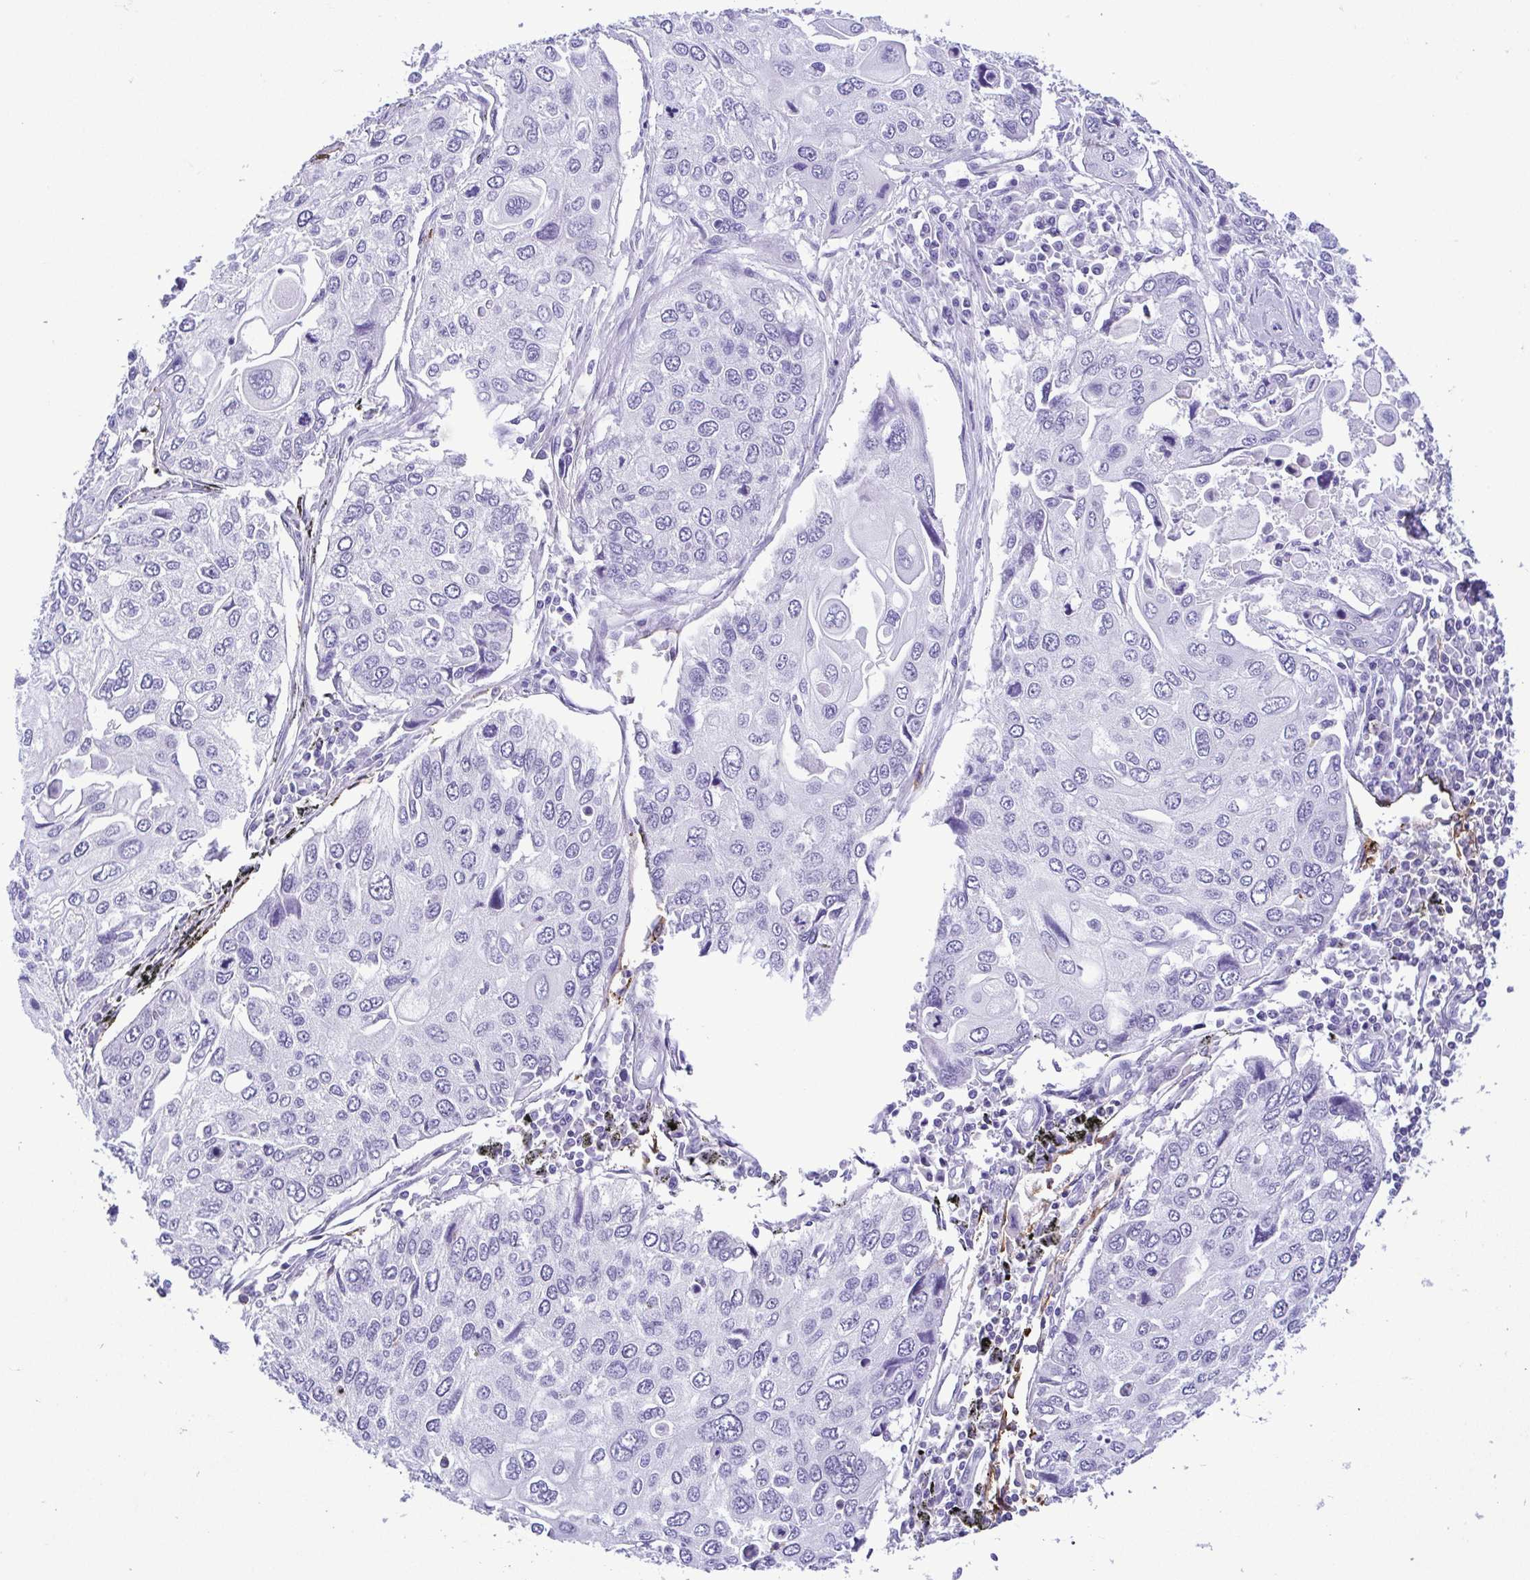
{"staining": {"intensity": "negative", "quantity": "none", "location": "none"}, "tissue": "lung cancer", "cell_type": "Tumor cells", "image_type": "cancer", "snomed": [{"axis": "morphology", "description": "Squamous cell carcinoma, NOS"}, {"axis": "morphology", "description": "Squamous cell carcinoma, metastatic, NOS"}, {"axis": "topography", "description": "Lung"}], "caption": "Immunohistochemistry micrograph of human lung cancer stained for a protein (brown), which reveals no positivity in tumor cells.", "gene": "GPR182", "patient": {"sex": "male", "age": 63}}